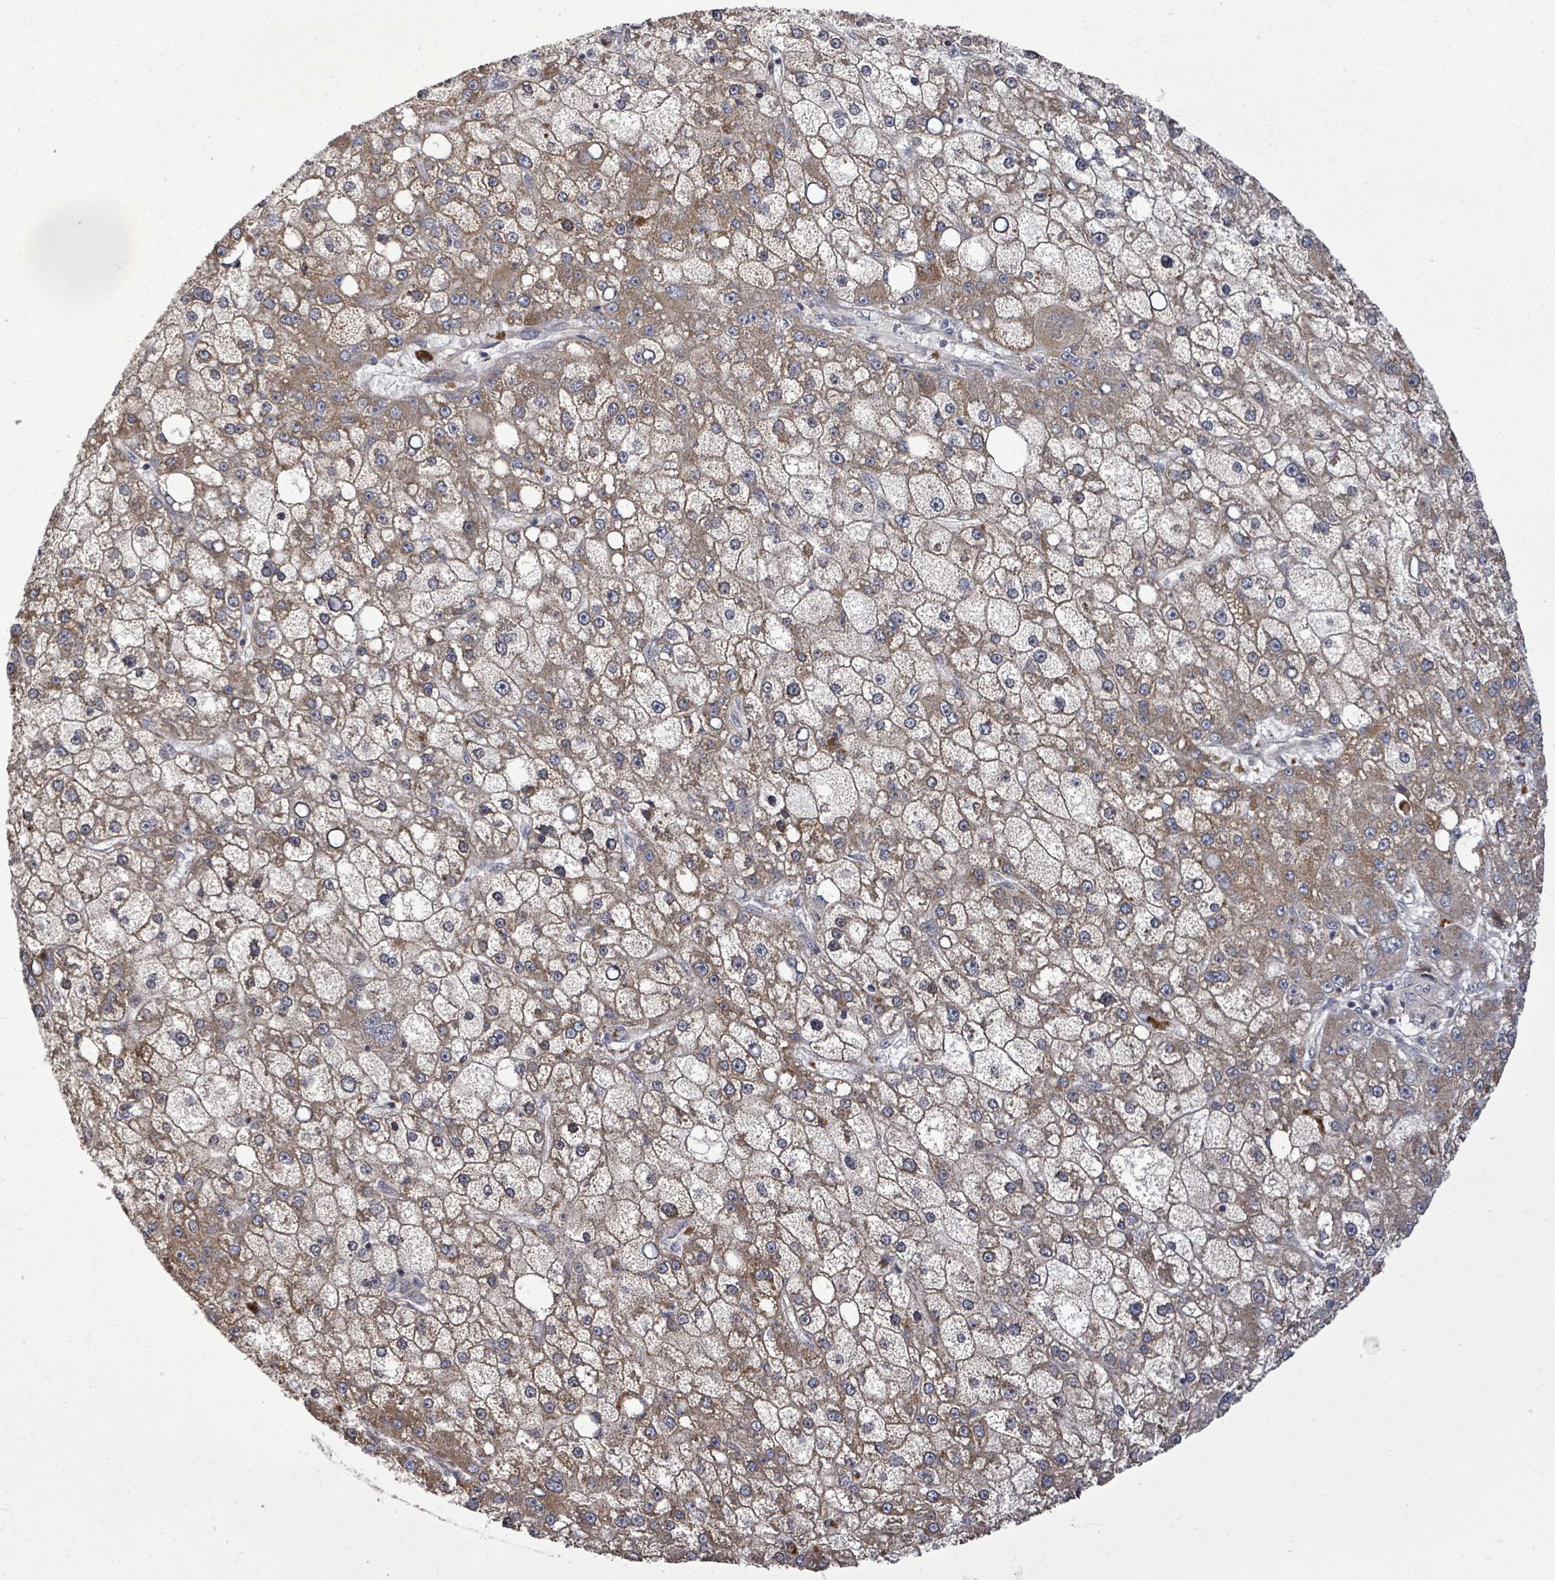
{"staining": {"intensity": "moderate", "quantity": ">75%", "location": "cytoplasmic/membranous"}, "tissue": "liver cancer", "cell_type": "Tumor cells", "image_type": "cancer", "snomed": [{"axis": "morphology", "description": "Carcinoma, Hepatocellular, NOS"}, {"axis": "topography", "description": "Liver"}], "caption": "Moderate cytoplasmic/membranous positivity is identified in about >75% of tumor cells in liver cancer (hepatocellular carcinoma).", "gene": "KRTAP27-1", "patient": {"sex": "male", "age": 67}}